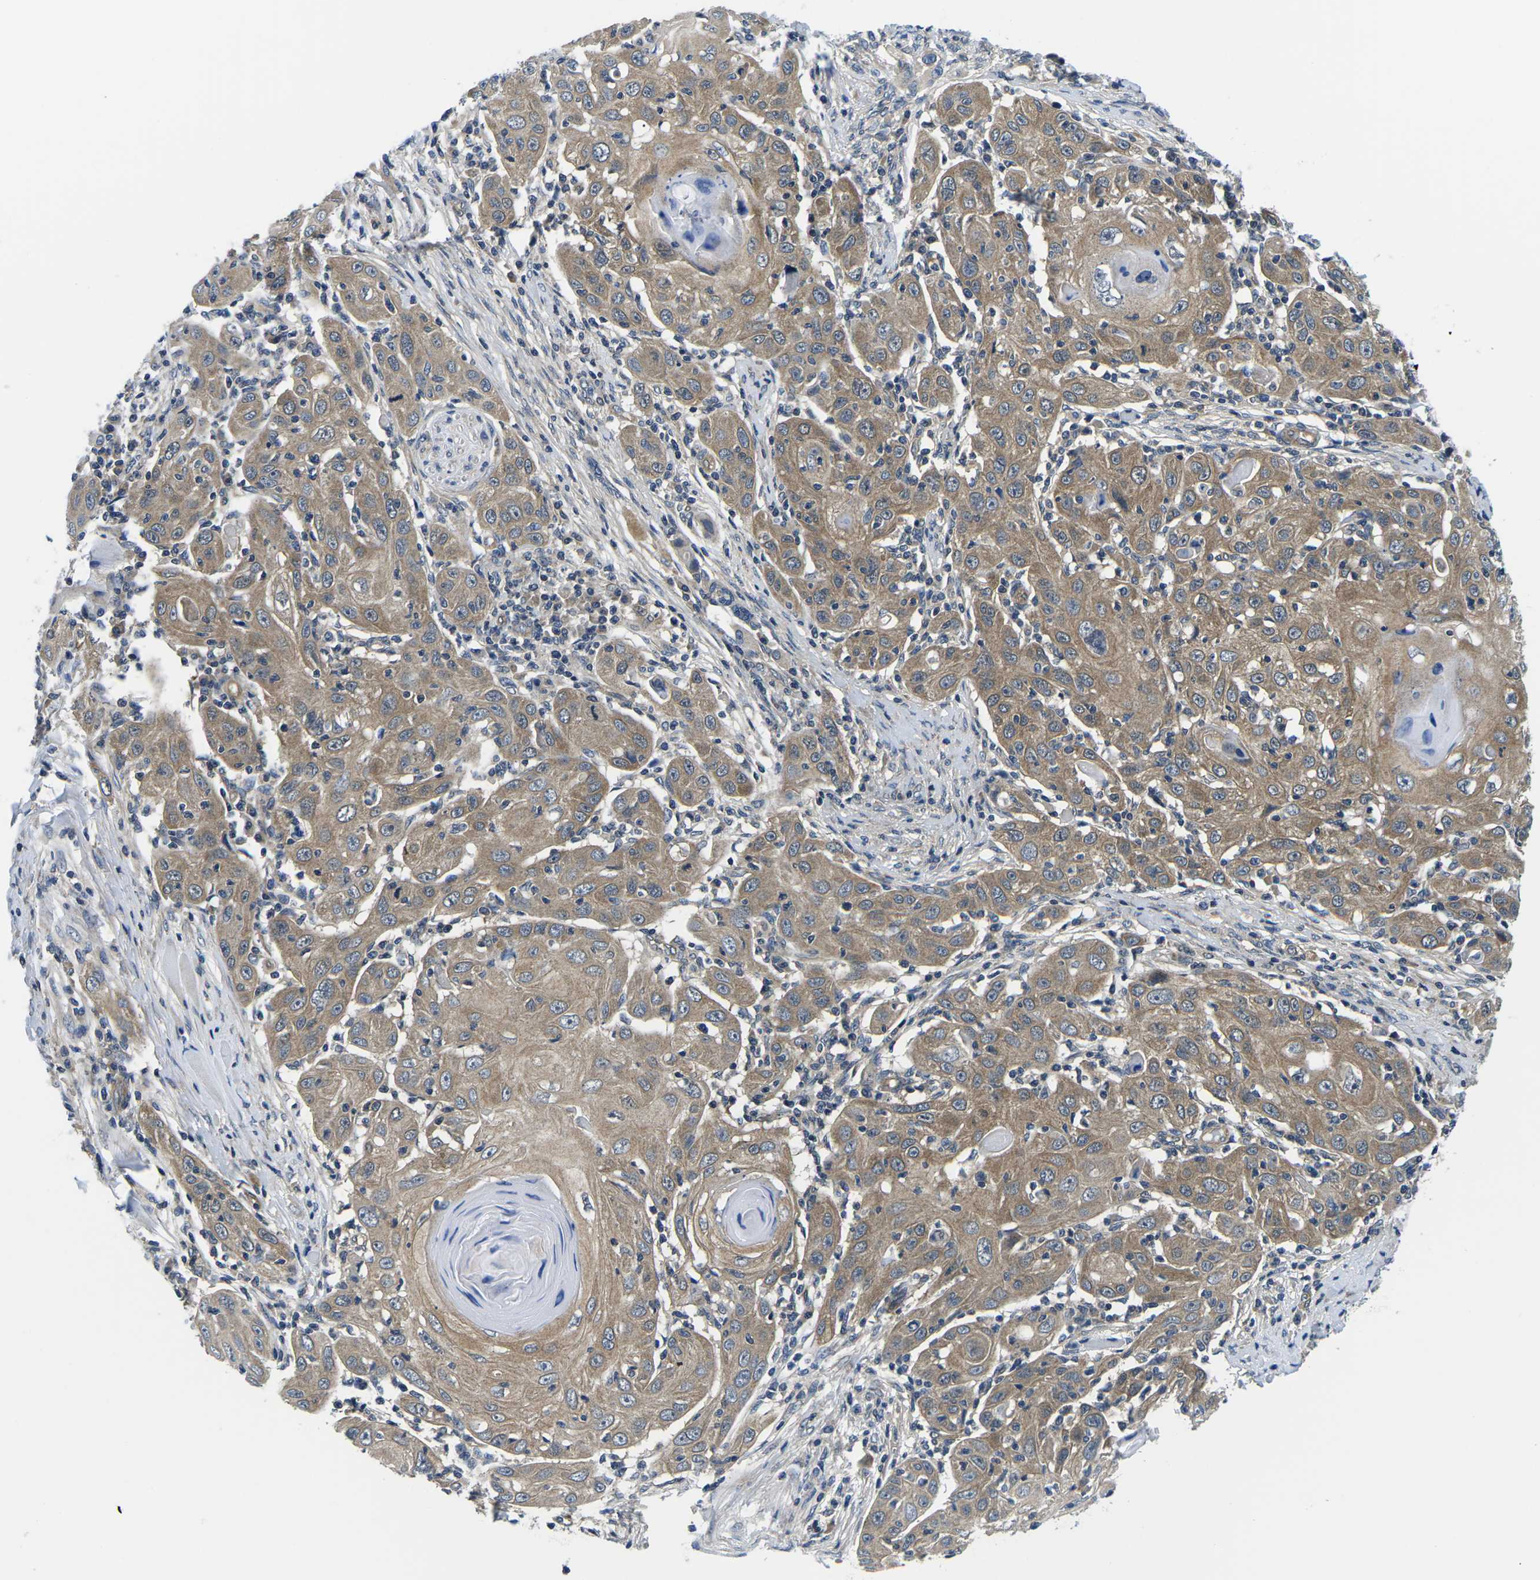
{"staining": {"intensity": "moderate", "quantity": ">75%", "location": "cytoplasmic/membranous"}, "tissue": "skin cancer", "cell_type": "Tumor cells", "image_type": "cancer", "snomed": [{"axis": "morphology", "description": "Squamous cell carcinoma, NOS"}, {"axis": "topography", "description": "Skin"}], "caption": "Protein expression analysis of skin cancer reveals moderate cytoplasmic/membranous positivity in about >75% of tumor cells. Ihc stains the protein of interest in brown and the nuclei are stained blue.", "gene": "GSK3B", "patient": {"sex": "female", "age": 88}}